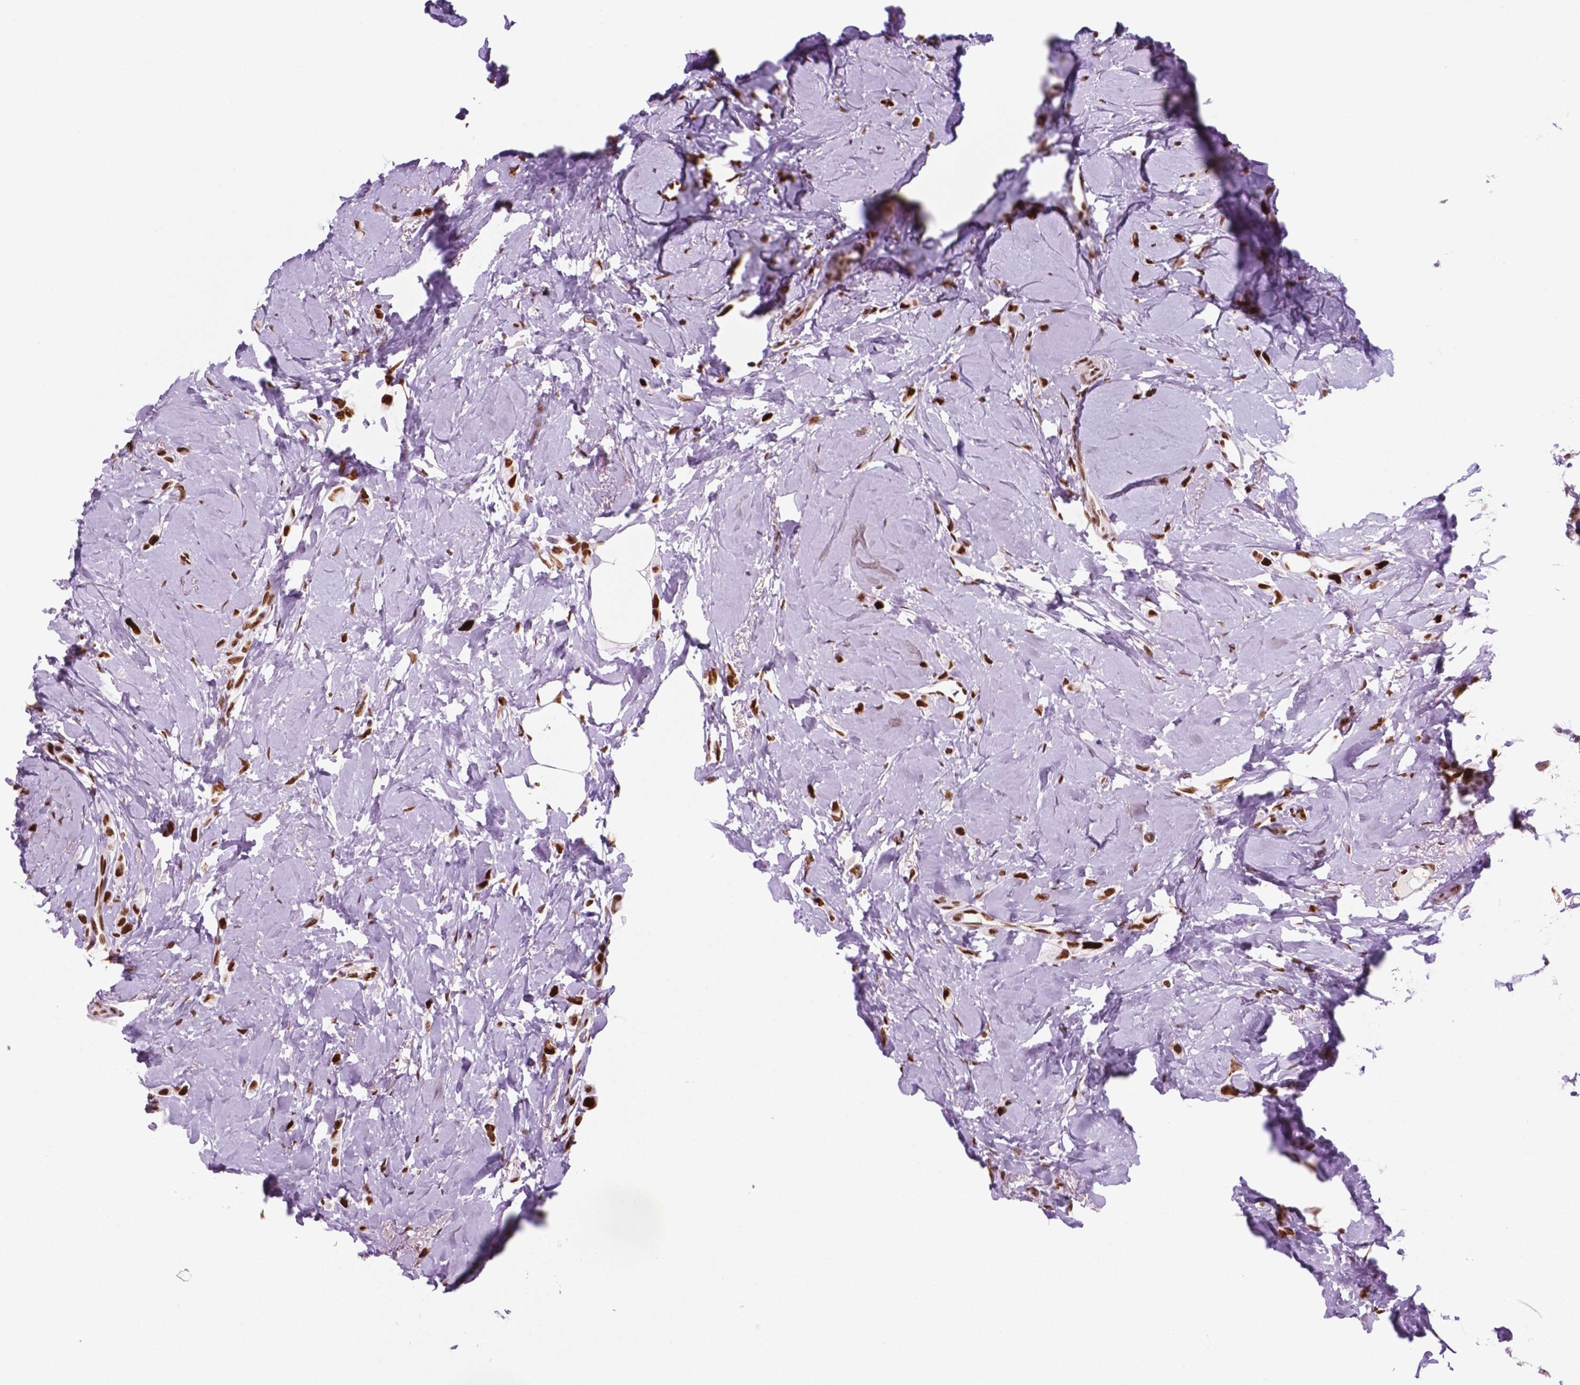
{"staining": {"intensity": "strong", "quantity": ">75%", "location": "nuclear"}, "tissue": "breast cancer", "cell_type": "Tumor cells", "image_type": "cancer", "snomed": [{"axis": "morphology", "description": "Lobular carcinoma"}, {"axis": "topography", "description": "Breast"}], "caption": "Protein staining reveals strong nuclear expression in about >75% of tumor cells in breast cancer. (DAB IHC, brown staining for protein, blue staining for nuclei).", "gene": "MSH6", "patient": {"sex": "female", "age": 66}}